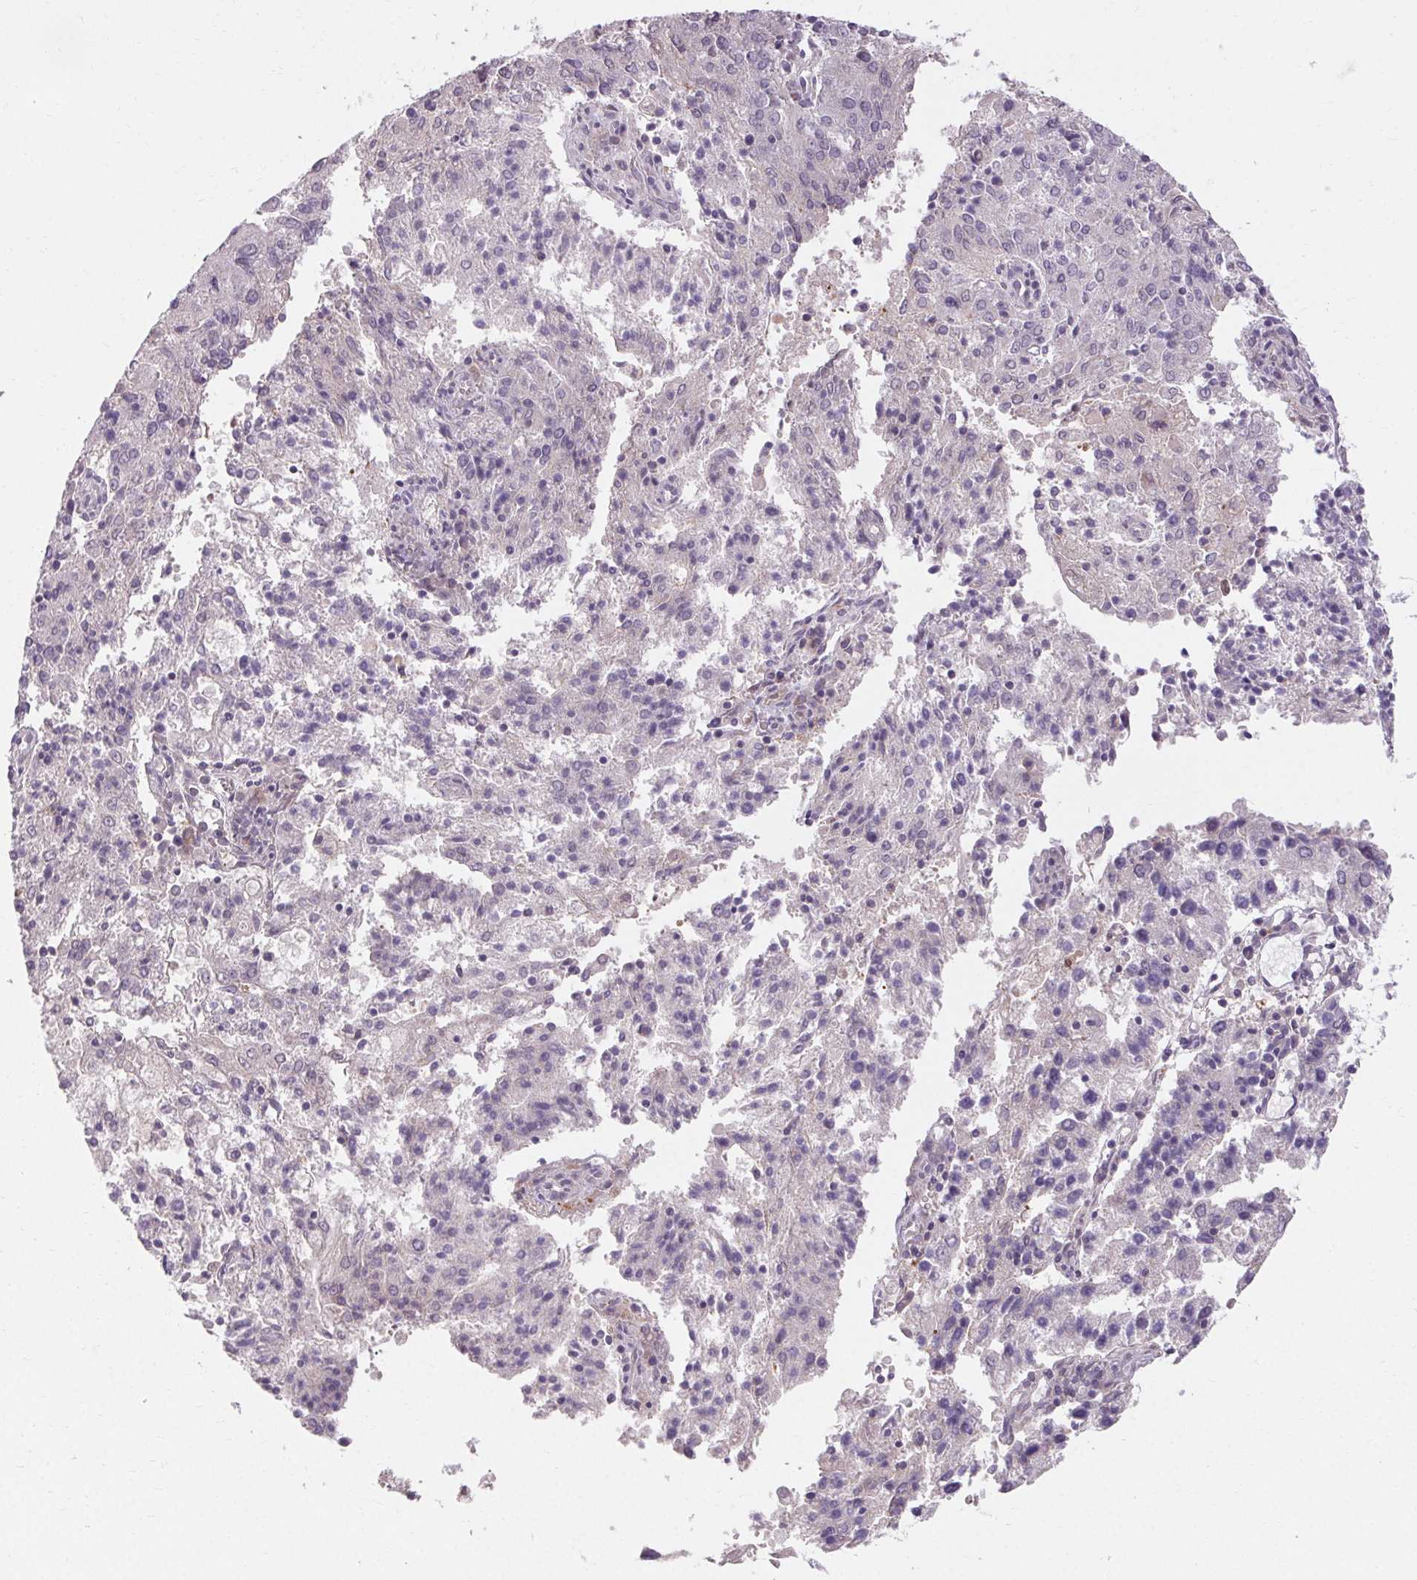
{"staining": {"intensity": "negative", "quantity": "none", "location": "none"}, "tissue": "endometrial cancer", "cell_type": "Tumor cells", "image_type": "cancer", "snomed": [{"axis": "morphology", "description": "Adenocarcinoma, NOS"}, {"axis": "topography", "description": "Endometrium"}], "caption": "Protein analysis of endometrial cancer reveals no significant expression in tumor cells.", "gene": "TMEM52B", "patient": {"sex": "female", "age": 82}}